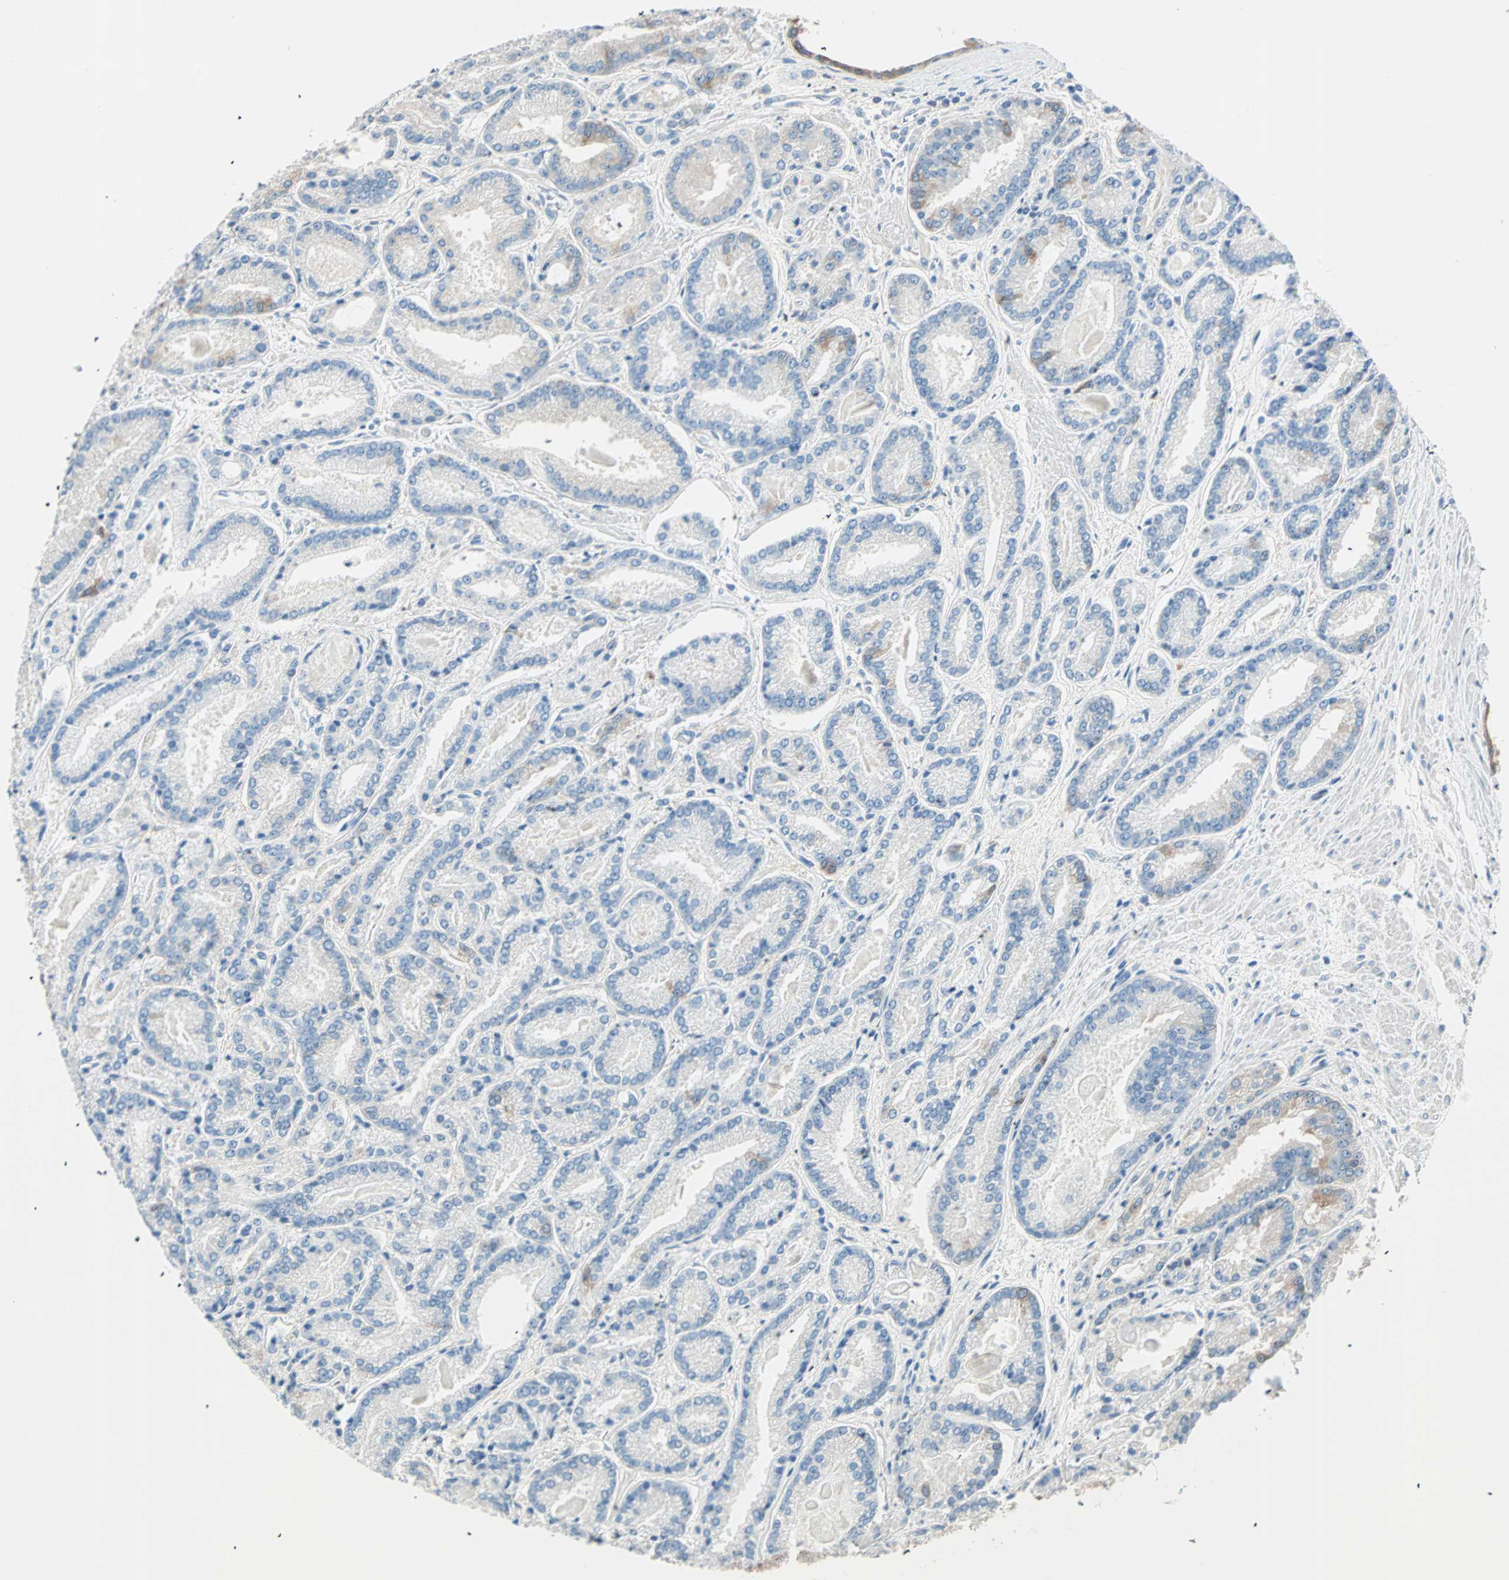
{"staining": {"intensity": "weak", "quantity": "<25%", "location": "cytoplasmic/membranous"}, "tissue": "prostate cancer", "cell_type": "Tumor cells", "image_type": "cancer", "snomed": [{"axis": "morphology", "description": "Adenocarcinoma, Low grade"}, {"axis": "topography", "description": "Prostate"}], "caption": "Tumor cells are negative for brown protein staining in low-grade adenocarcinoma (prostate).", "gene": "ATF6", "patient": {"sex": "male", "age": 59}}